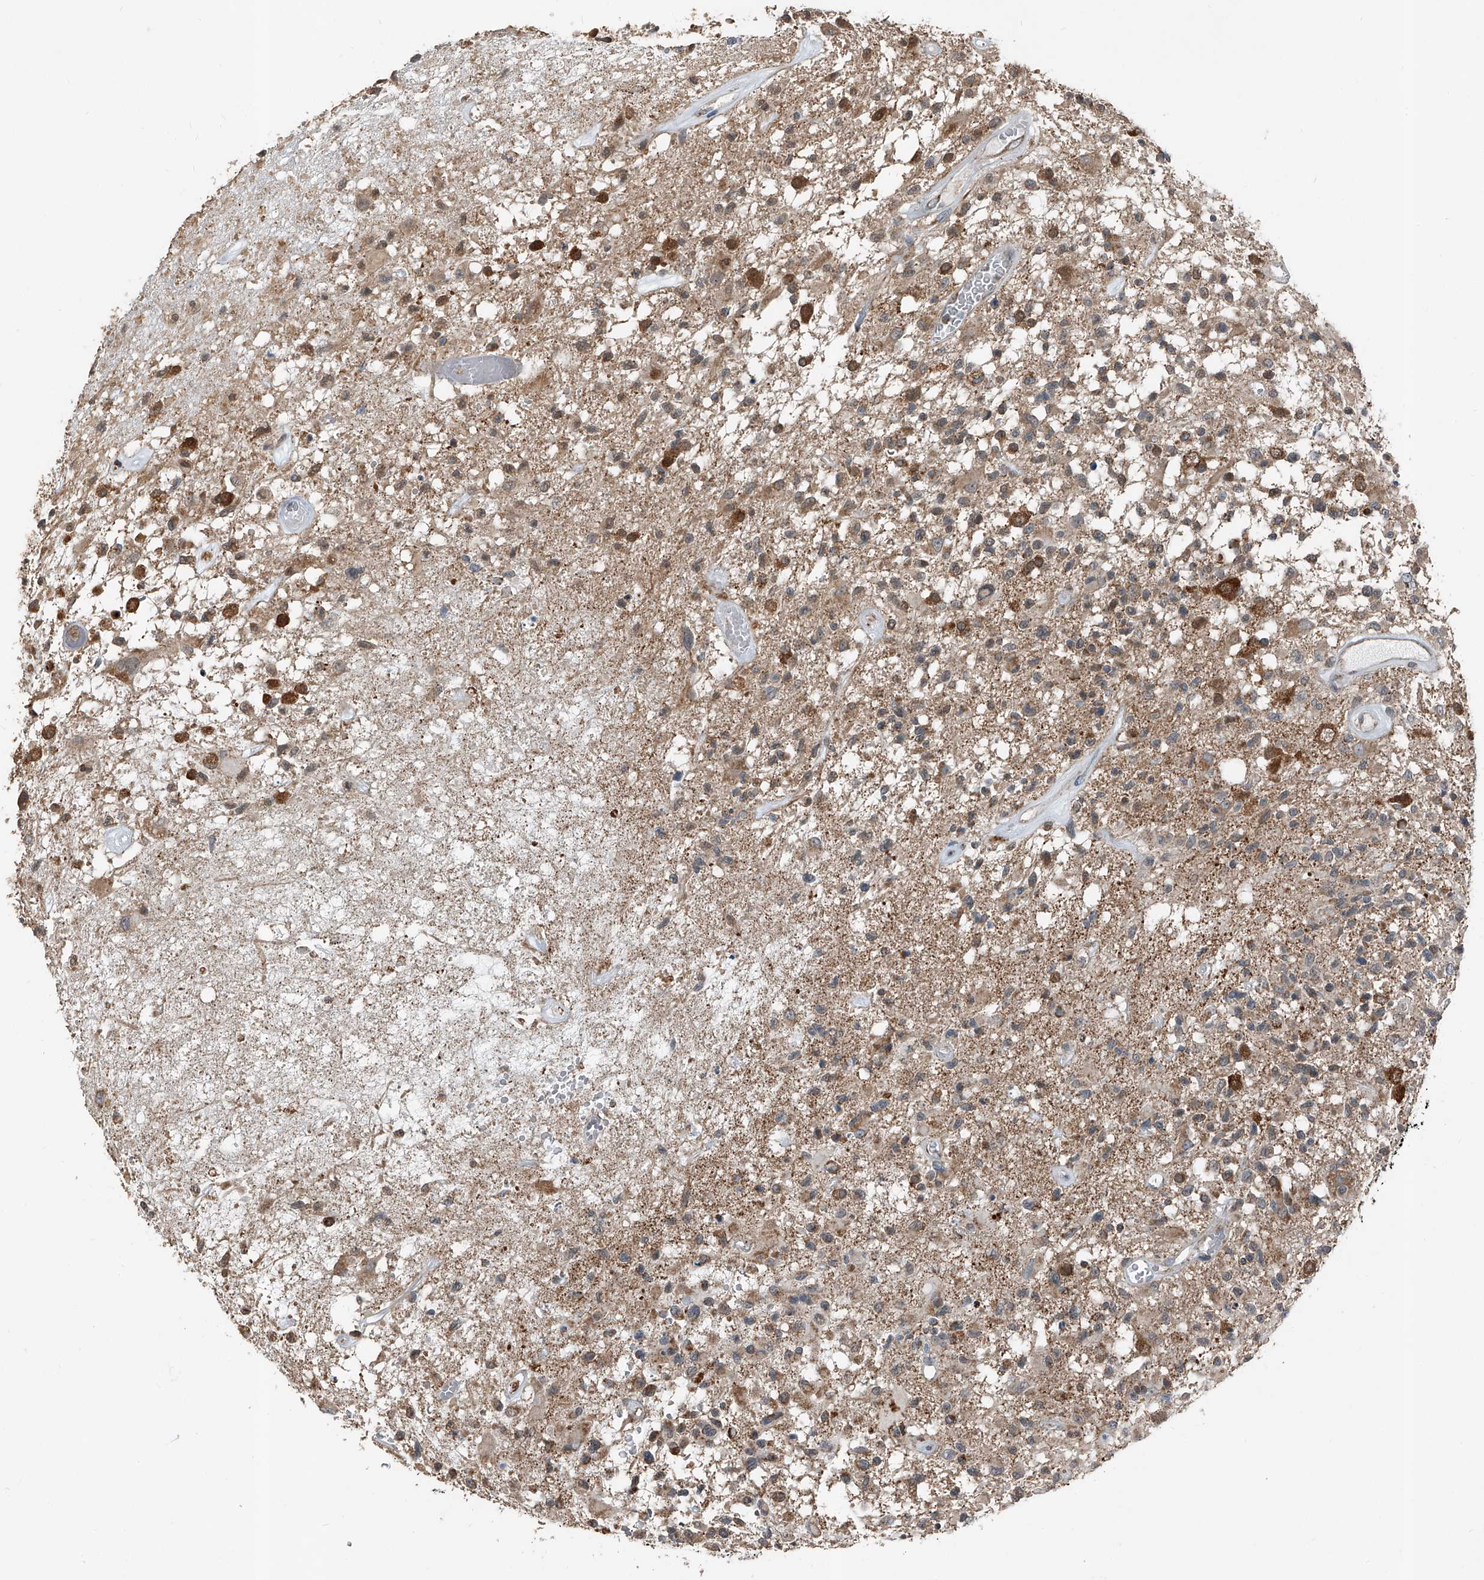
{"staining": {"intensity": "moderate", "quantity": ">75%", "location": "cytoplasmic/membranous"}, "tissue": "glioma", "cell_type": "Tumor cells", "image_type": "cancer", "snomed": [{"axis": "morphology", "description": "Glioma, malignant, High grade"}, {"axis": "morphology", "description": "Glioblastoma, NOS"}, {"axis": "topography", "description": "Brain"}], "caption": "Tumor cells reveal moderate cytoplasmic/membranous positivity in about >75% of cells in glioblastoma. The protein of interest is stained brown, and the nuclei are stained in blue (DAB IHC with brightfield microscopy, high magnification).", "gene": "CHRNA7", "patient": {"sex": "male", "age": 60}}